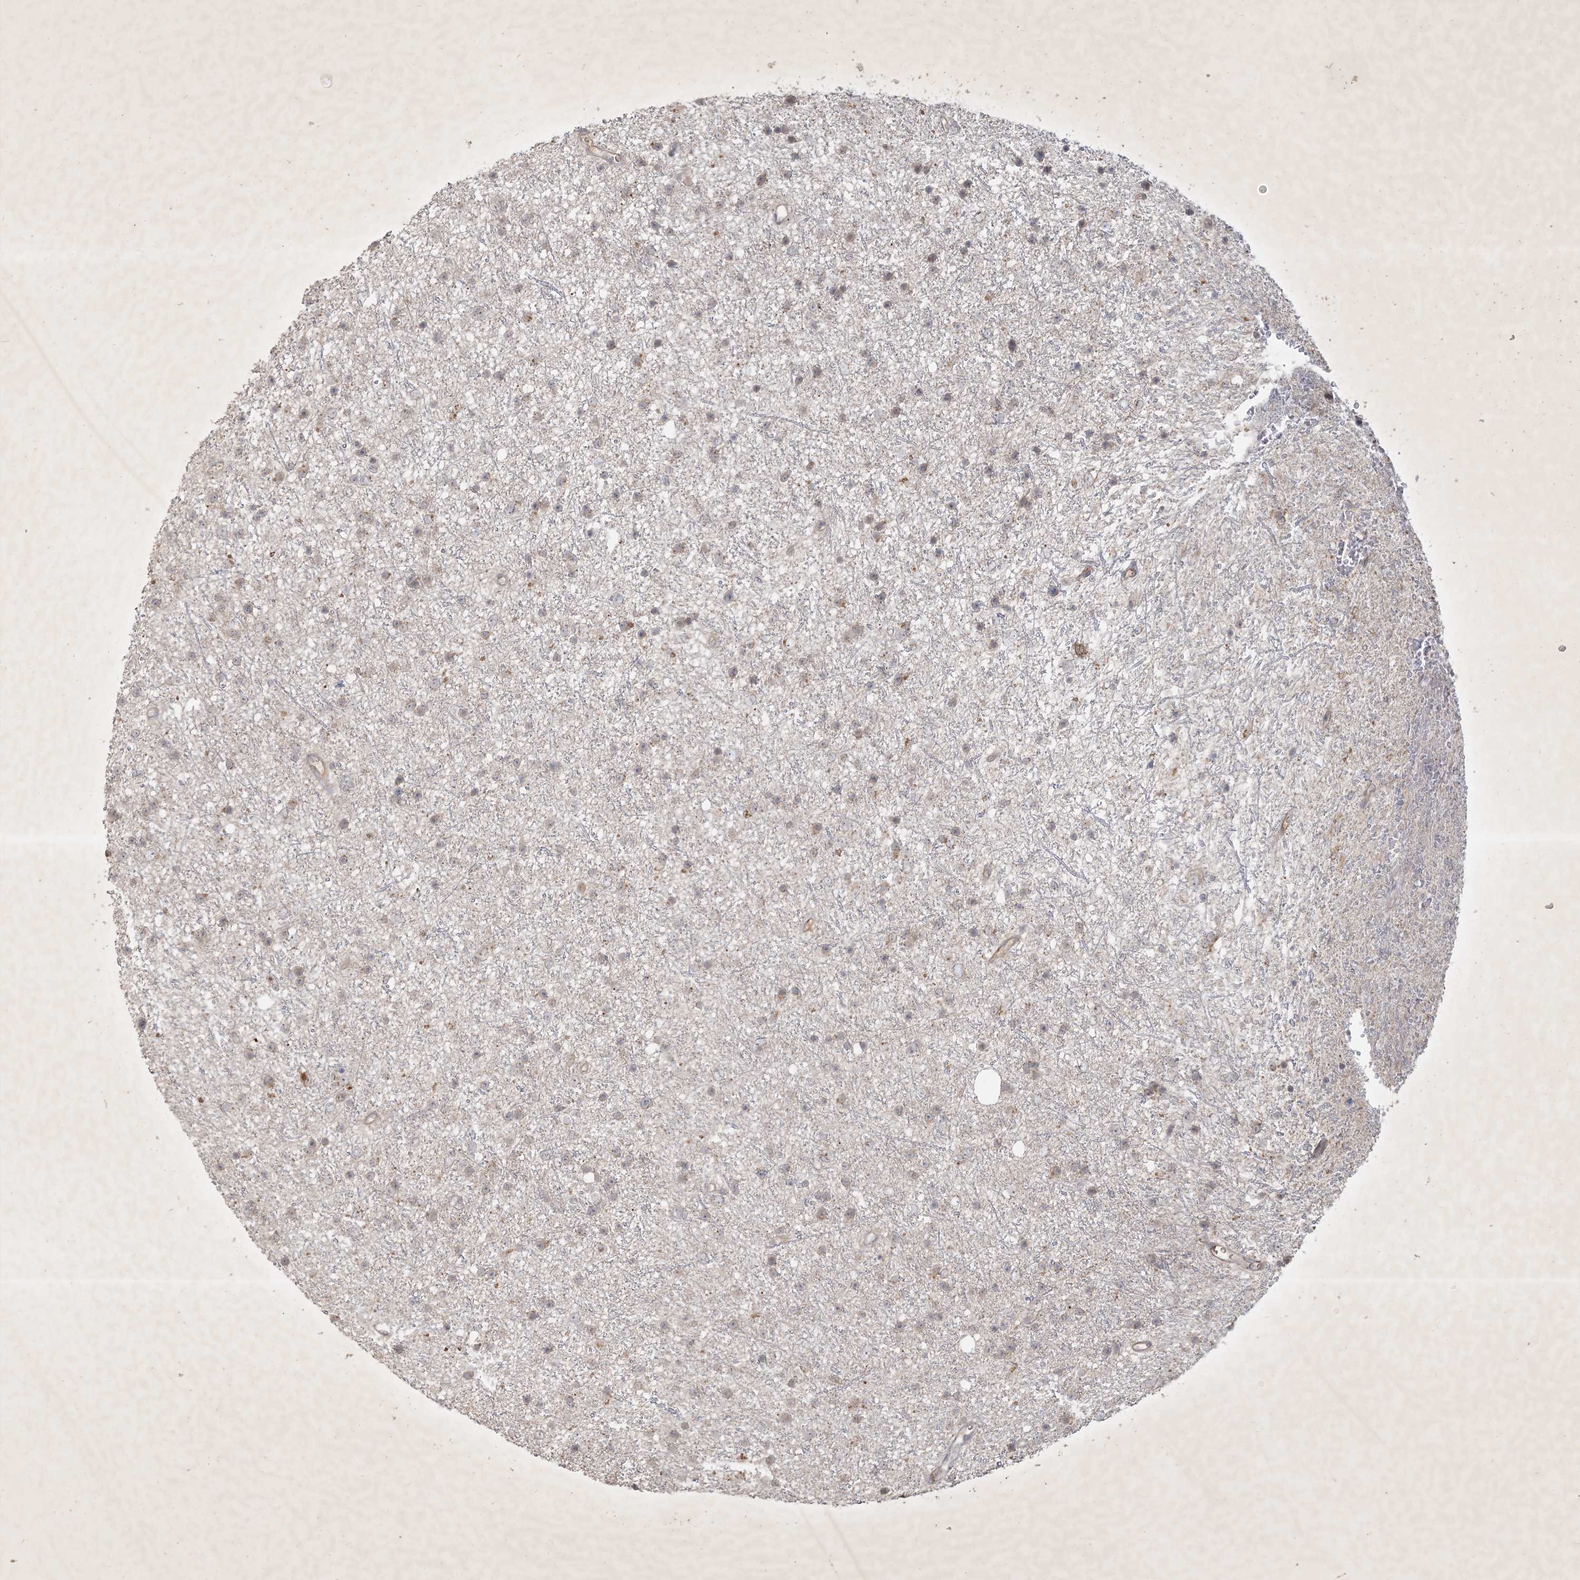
{"staining": {"intensity": "negative", "quantity": "none", "location": "none"}, "tissue": "glioma", "cell_type": "Tumor cells", "image_type": "cancer", "snomed": [{"axis": "morphology", "description": "Glioma, malignant, Low grade"}, {"axis": "topography", "description": "Cerebral cortex"}], "caption": "This is an immunohistochemistry (IHC) histopathology image of human glioma. There is no expression in tumor cells.", "gene": "BOD1", "patient": {"sex": "female", "age": 39}}